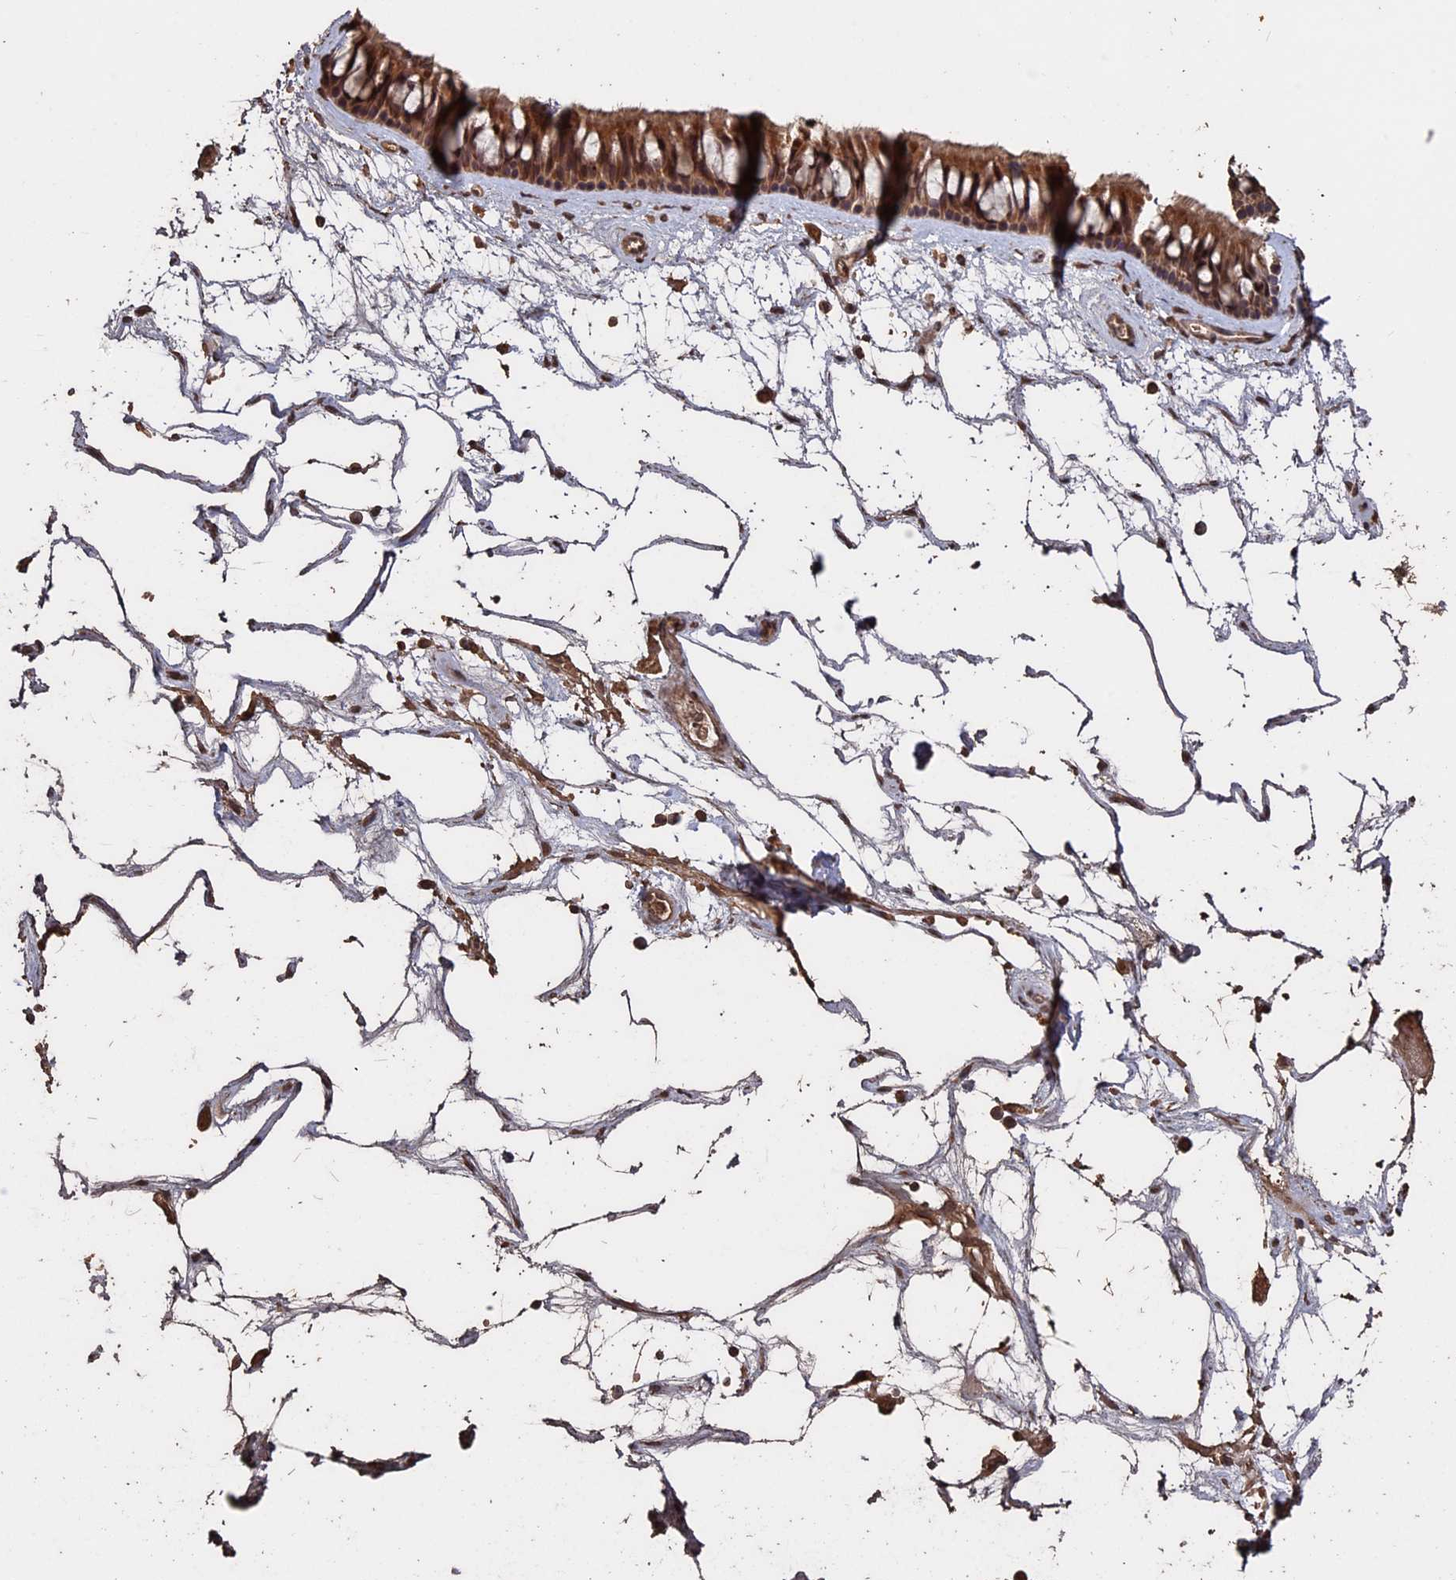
{"staining": {"intensity": "moderate", "quantity": ">75%", "location": "cytoplasmic/membranous,nuclear"}, "tissue": "nasopharynx", "cell_type": "Respiratory epithelial cells", "image_type": "normal", "snomed": [{"axis": "morphology", "description": "Normal tissue, NOS"}, {"axis": "topography", "description": "Nasopharynx"}], "caption": "This photomicrograph shows immunohistochemistry (IHC) staining of benign nasopharynx, with medium moderate cytoplasmic/membranous,nuclear staining in about >75% of respiratory epithelial cells.", "gene": "HUNK", "patient": {"sex": "male", "age": 64}}